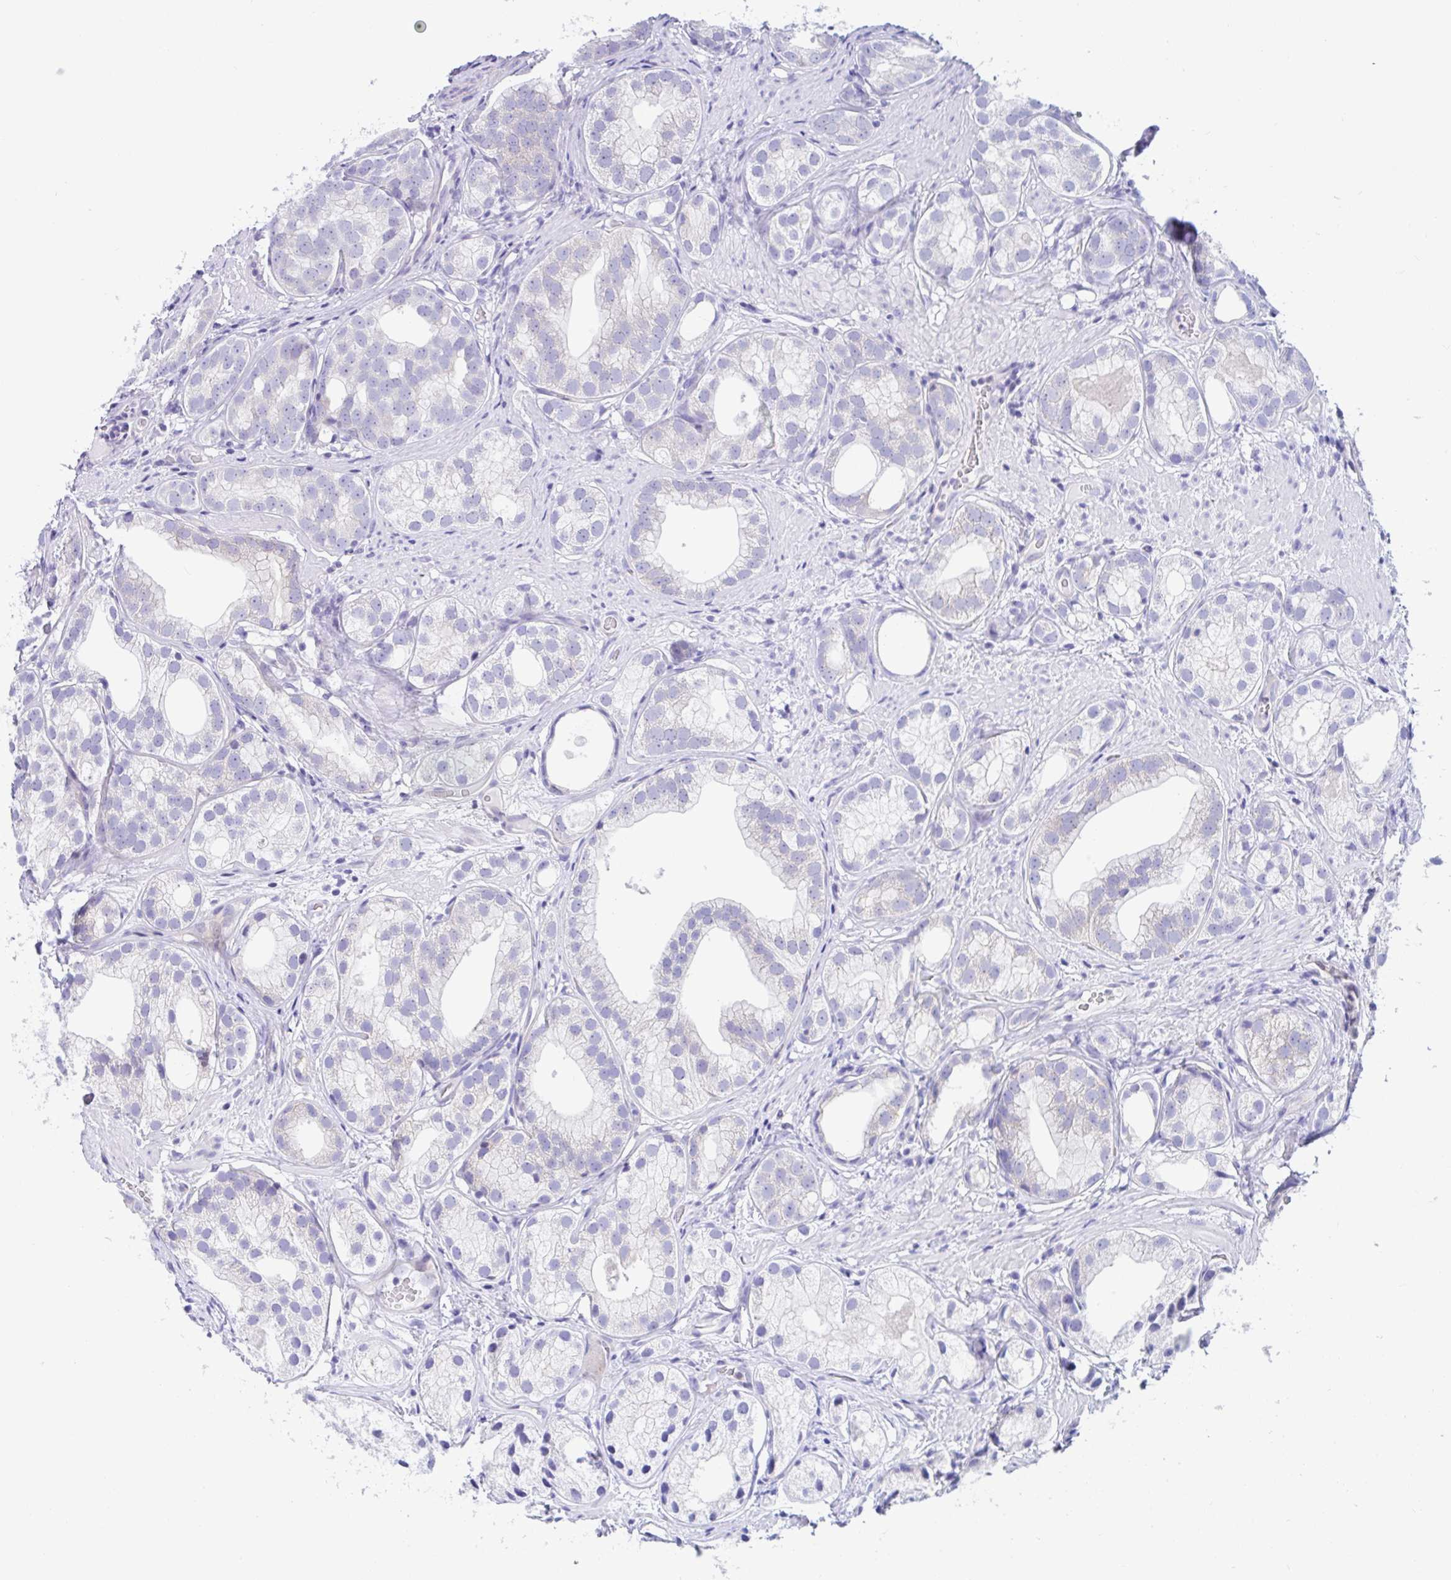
{"staining": {"intensity": "negative", "quantity": "none", "location": "none"}, "tissue": "prostate cancer", "cell_type": "Tumor cells", "image_type": "cancer", "snomed": [{"axis": "morphology", "description": "Adenocarcinoma, High grade"}, {"axis": "topography", "description": "Prostate"}], "caption": "Tumor cells show no significant protein staining in high-grade adenocarcinoma (prostate).", "gene": "OR6N2", "patient": {"sex": "male", "age": 82}}